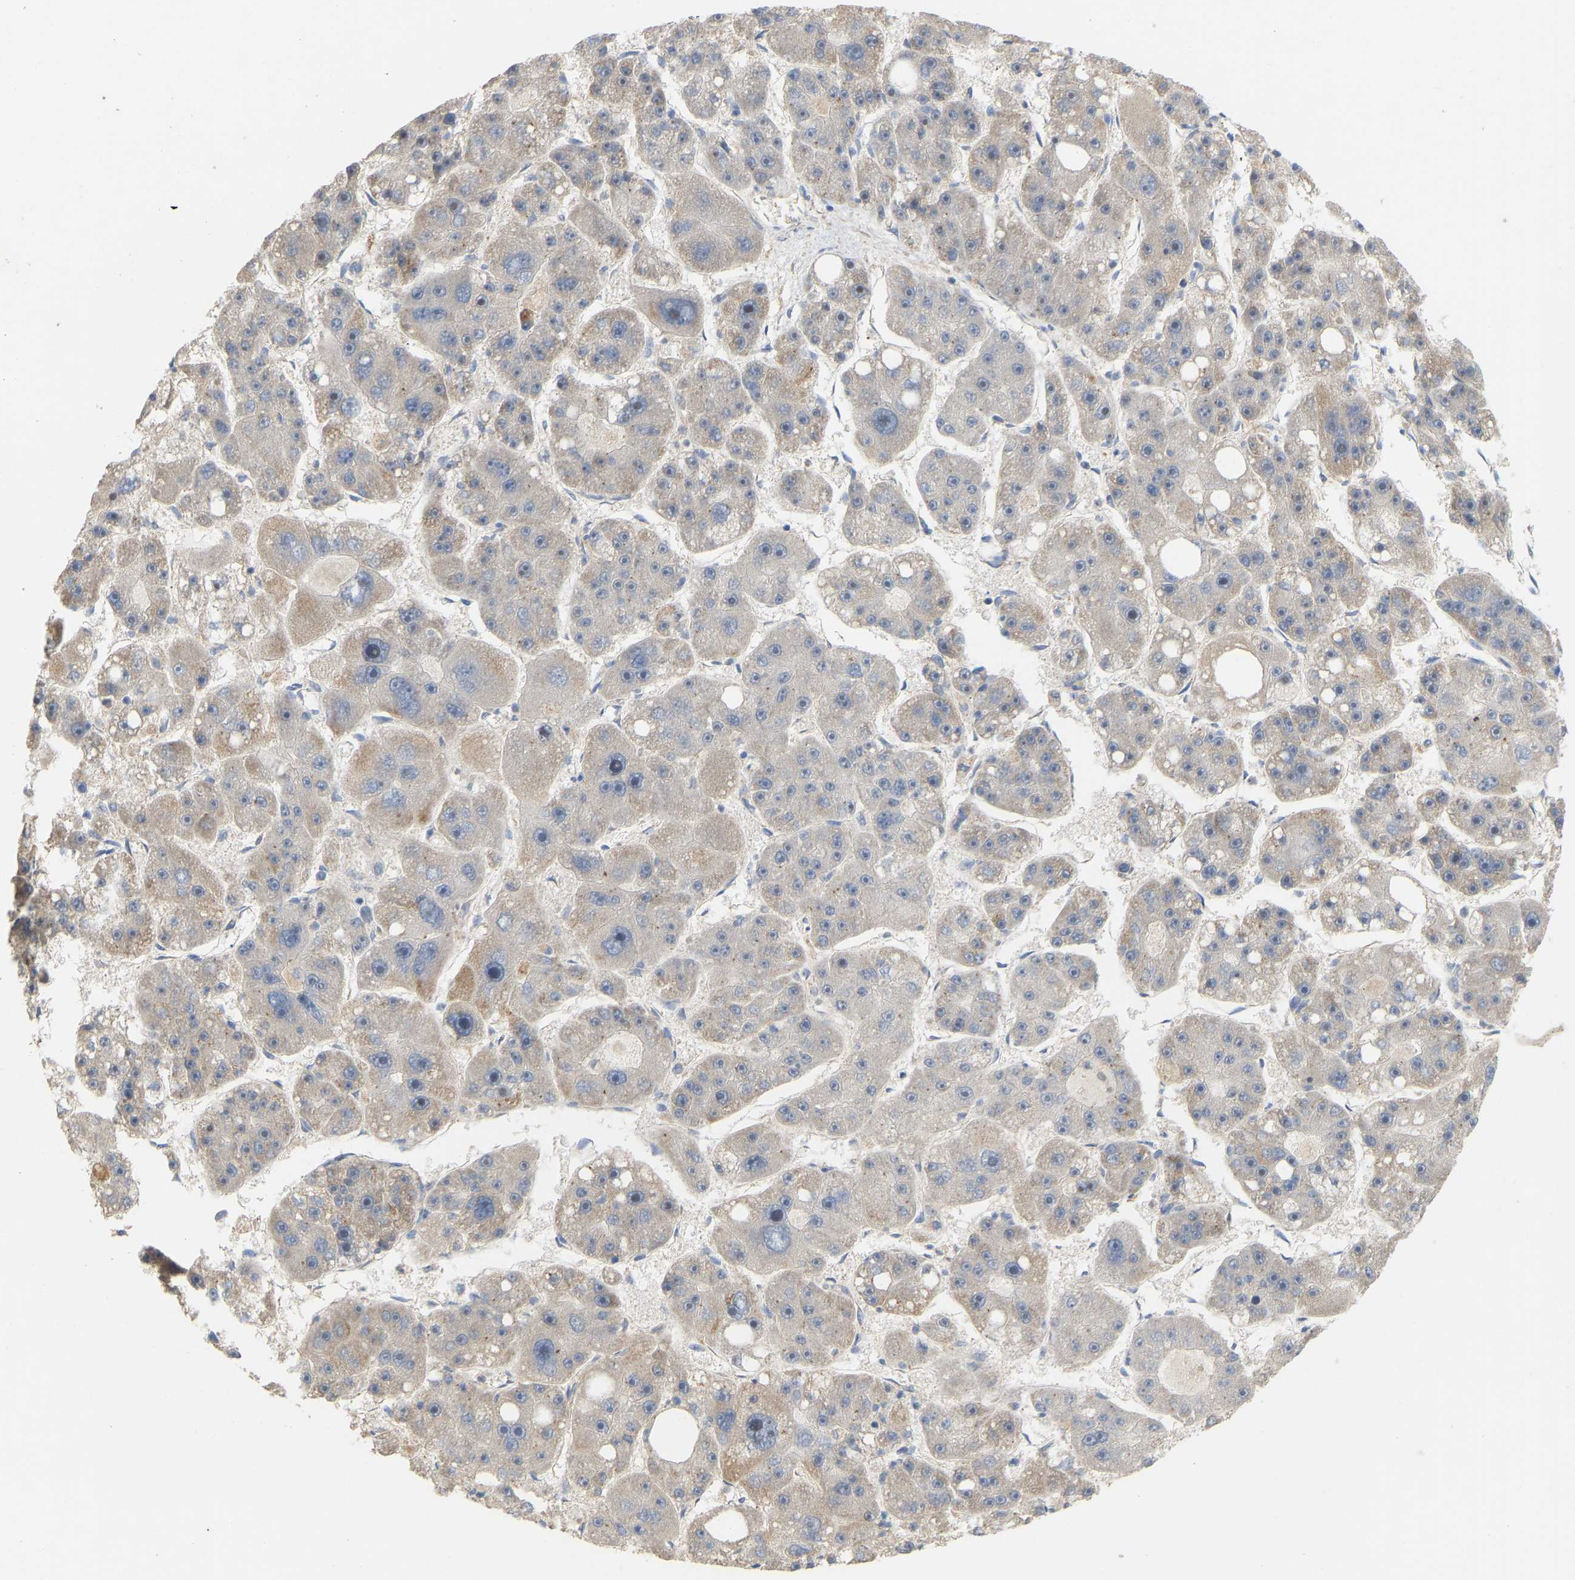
{"staining": {"intensity": "weak", "quantity": "<25%", "location": "cytoplasmic/membranous,nuclear"}, "tissue": "liver cancer", "cell_type": "Tumor cells", "image_type": "cancer", "snomed": [{"axis": "morphology", "description": "Carcinoma, Hepatocellular, NOS"}, {"axis": "topography", "description": "Liver"}], "caption": "Tumor cells show no significant protein expression in liver cancer (hepatocellular carcinoma). (DAB immunohistochemistry with hematoxylin counter stain).", "gene": "HACD2", "patient": {"sex": "female", "age": 61}}